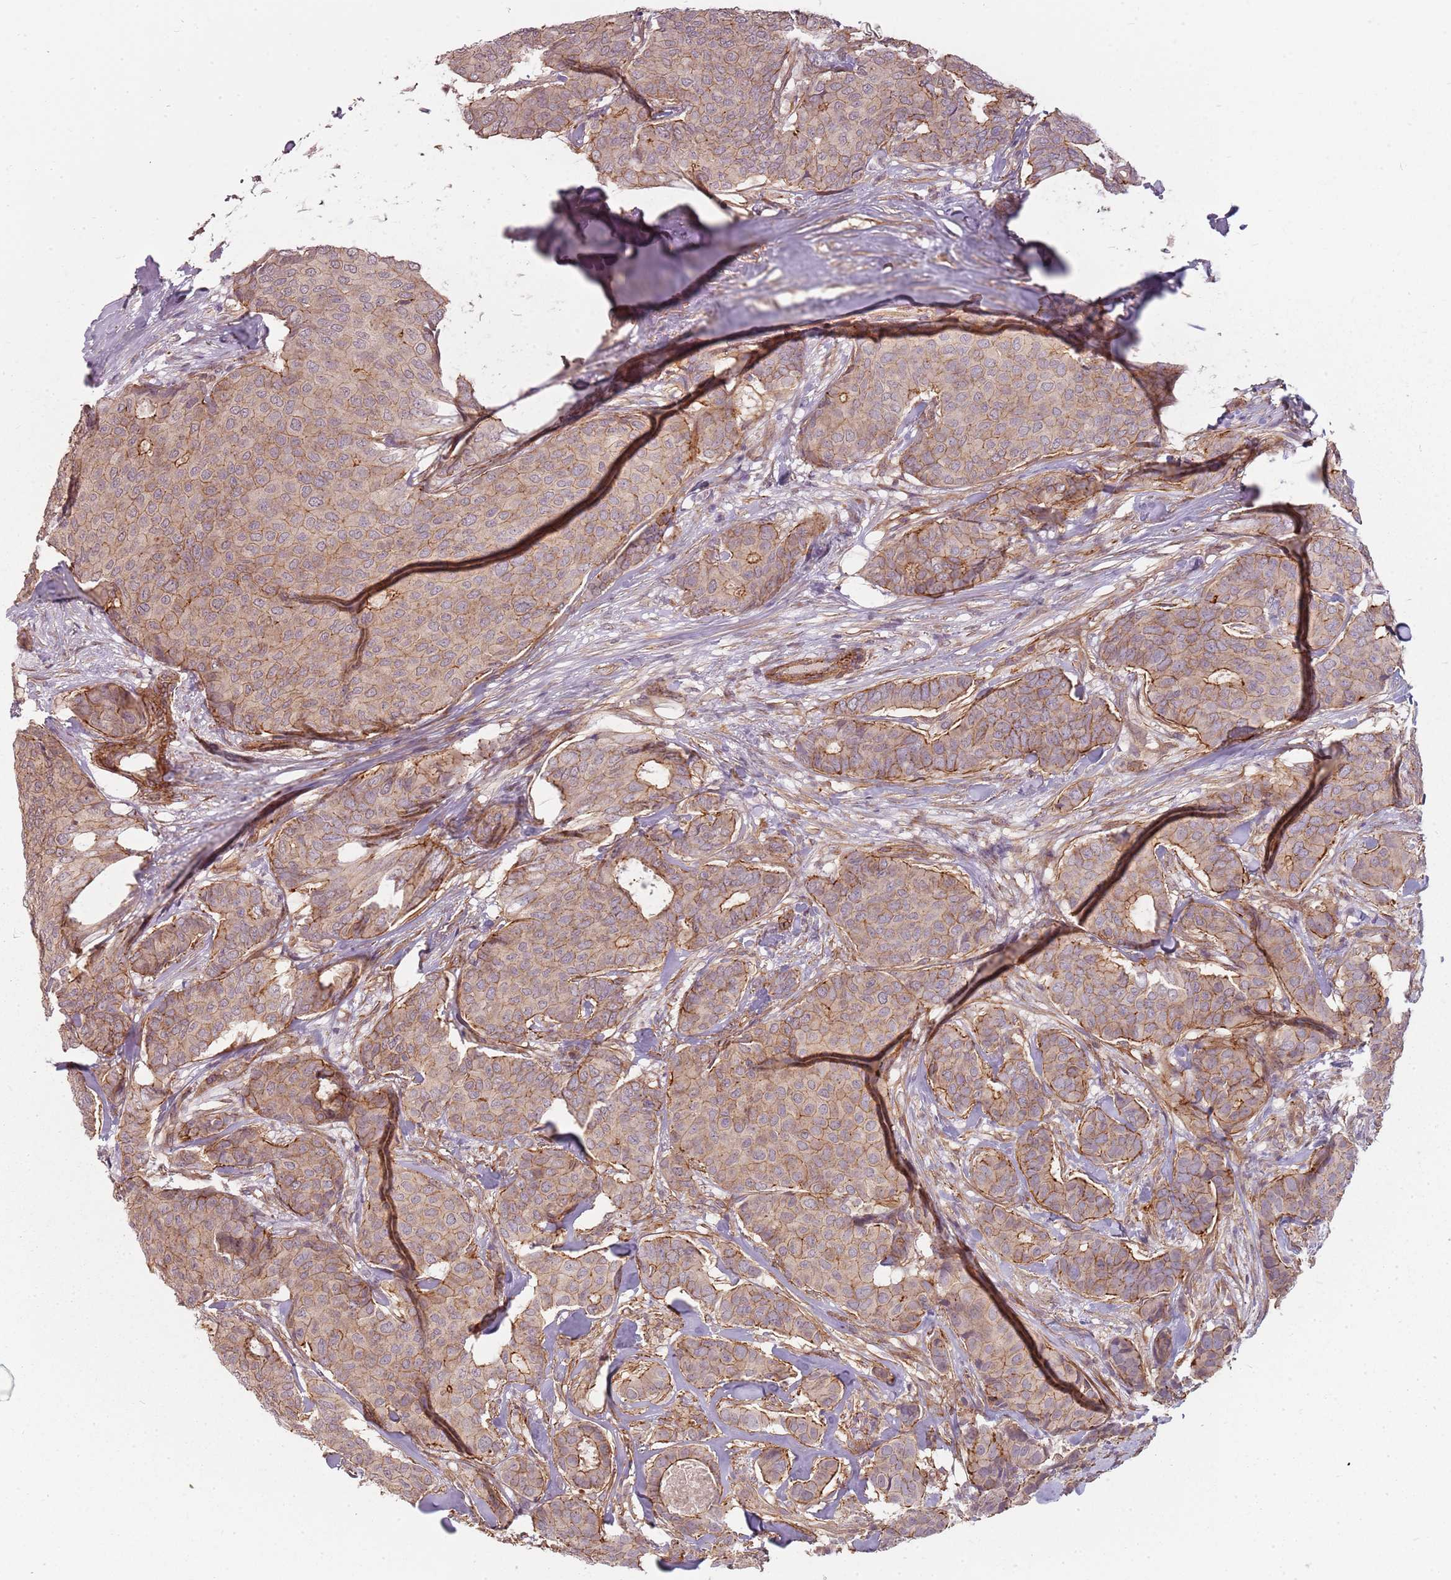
{"staining": {"intensity": "moderate", "quantity": ">75%", "location": "cytoplasmic/membranous"}, "tissue": "breast cancer", "cell_type": "Tumor cells", "image_type": "cancer", "snomed": [{"axis": "morphology", "description": "Duct carcinoma"}, {"axis": "topography", "description": "Breast"}], "caption": "This image exhibits immunohistochemistry (IHC) staining of human breast intraductal carcinoma, with medium moderate cytoplasmic/membranous positivity in approximately >75% of tumor cells.", "gene": "PPP1R14C", "patient": {"sex": "female", "age": 75}}